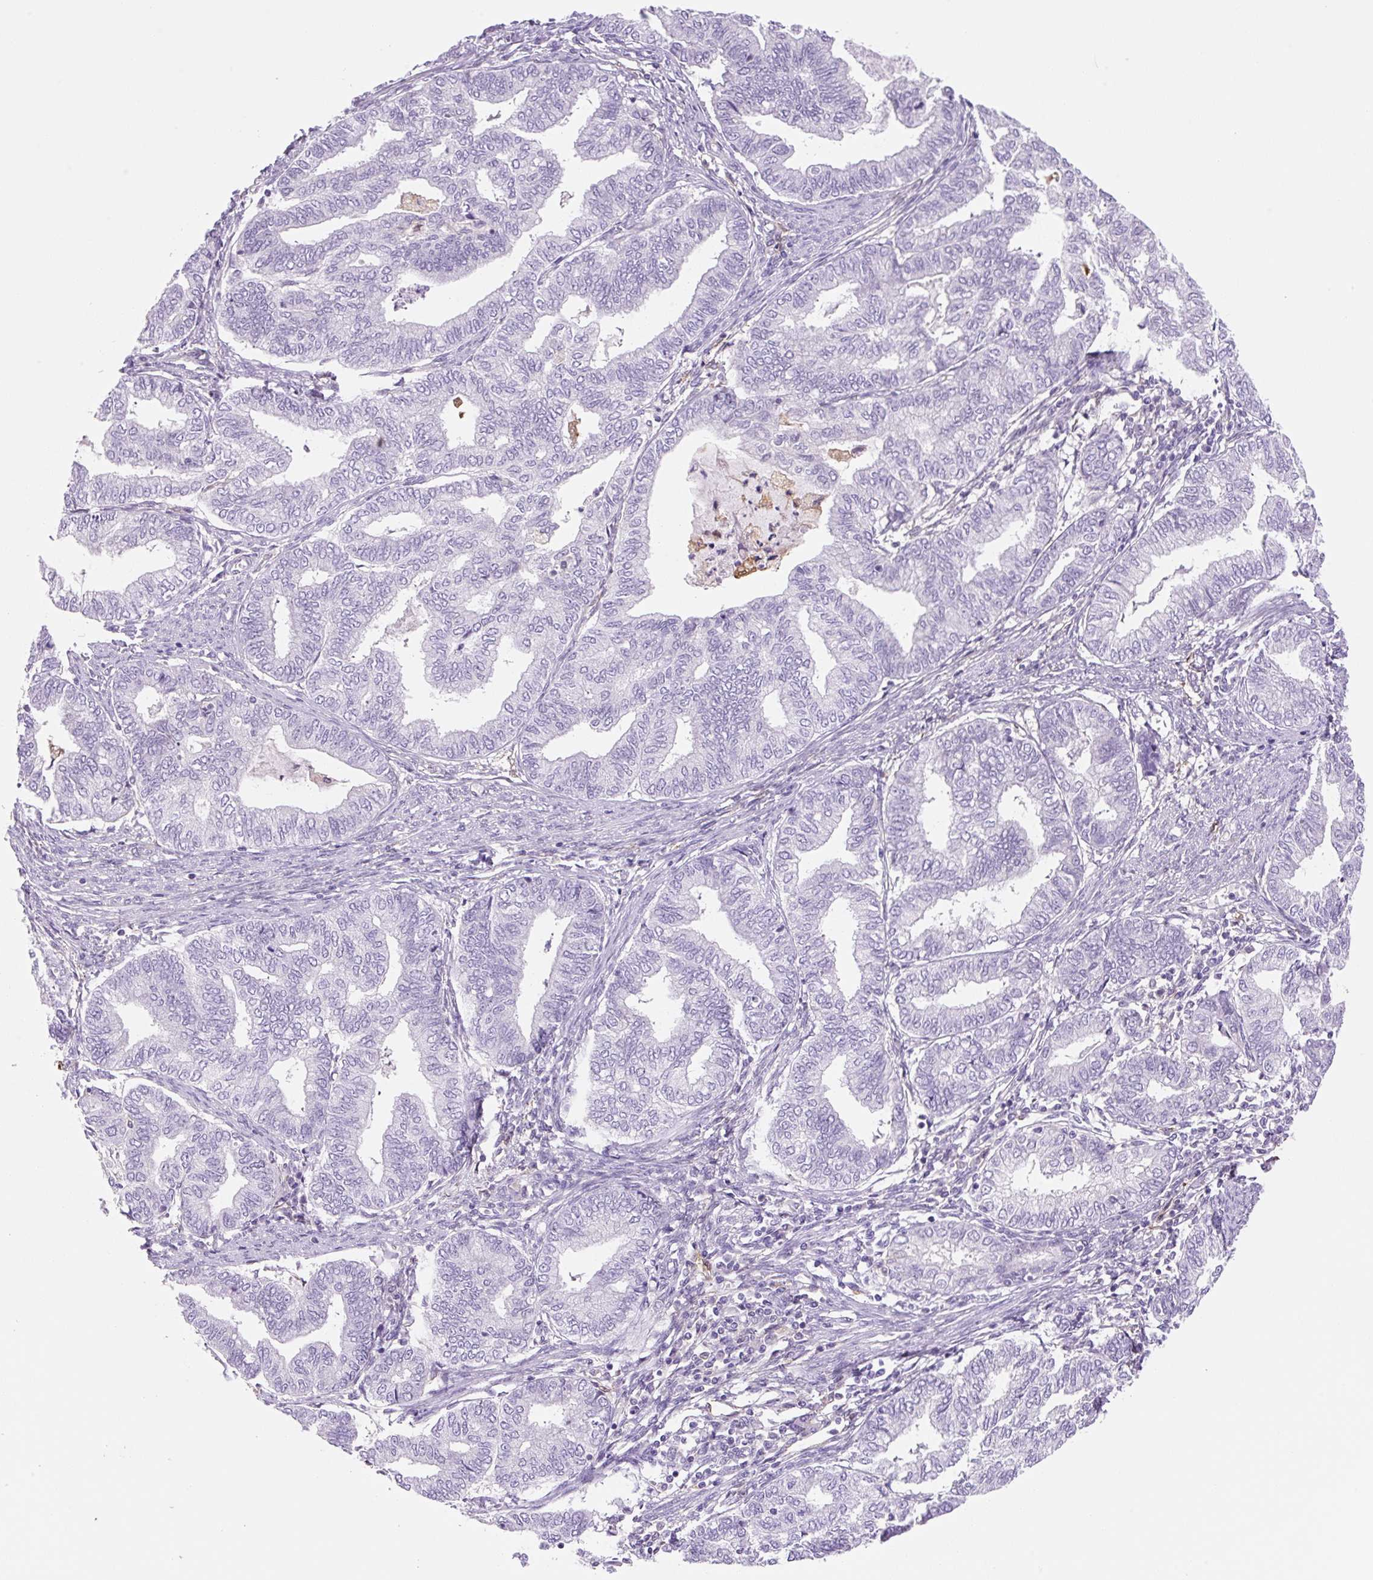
{"staining": {"intensity": "negative", "quantity": "none", "location": "none"}, "tissue": "endometrial cancer", "cell_type": "Tumor cells", "image_type": "cancer", "snomed": [{"axis": "morphology", "description": "Adenocarcinoma, NOS"}, {"axis": "topography", "description": "Endometrium"}], "caption": "Micrograph shows no significant protein expression in tumor cells of endometrial cancer.", "gene": "FABP5", "patient": {"sex": "female", "age": 79}}